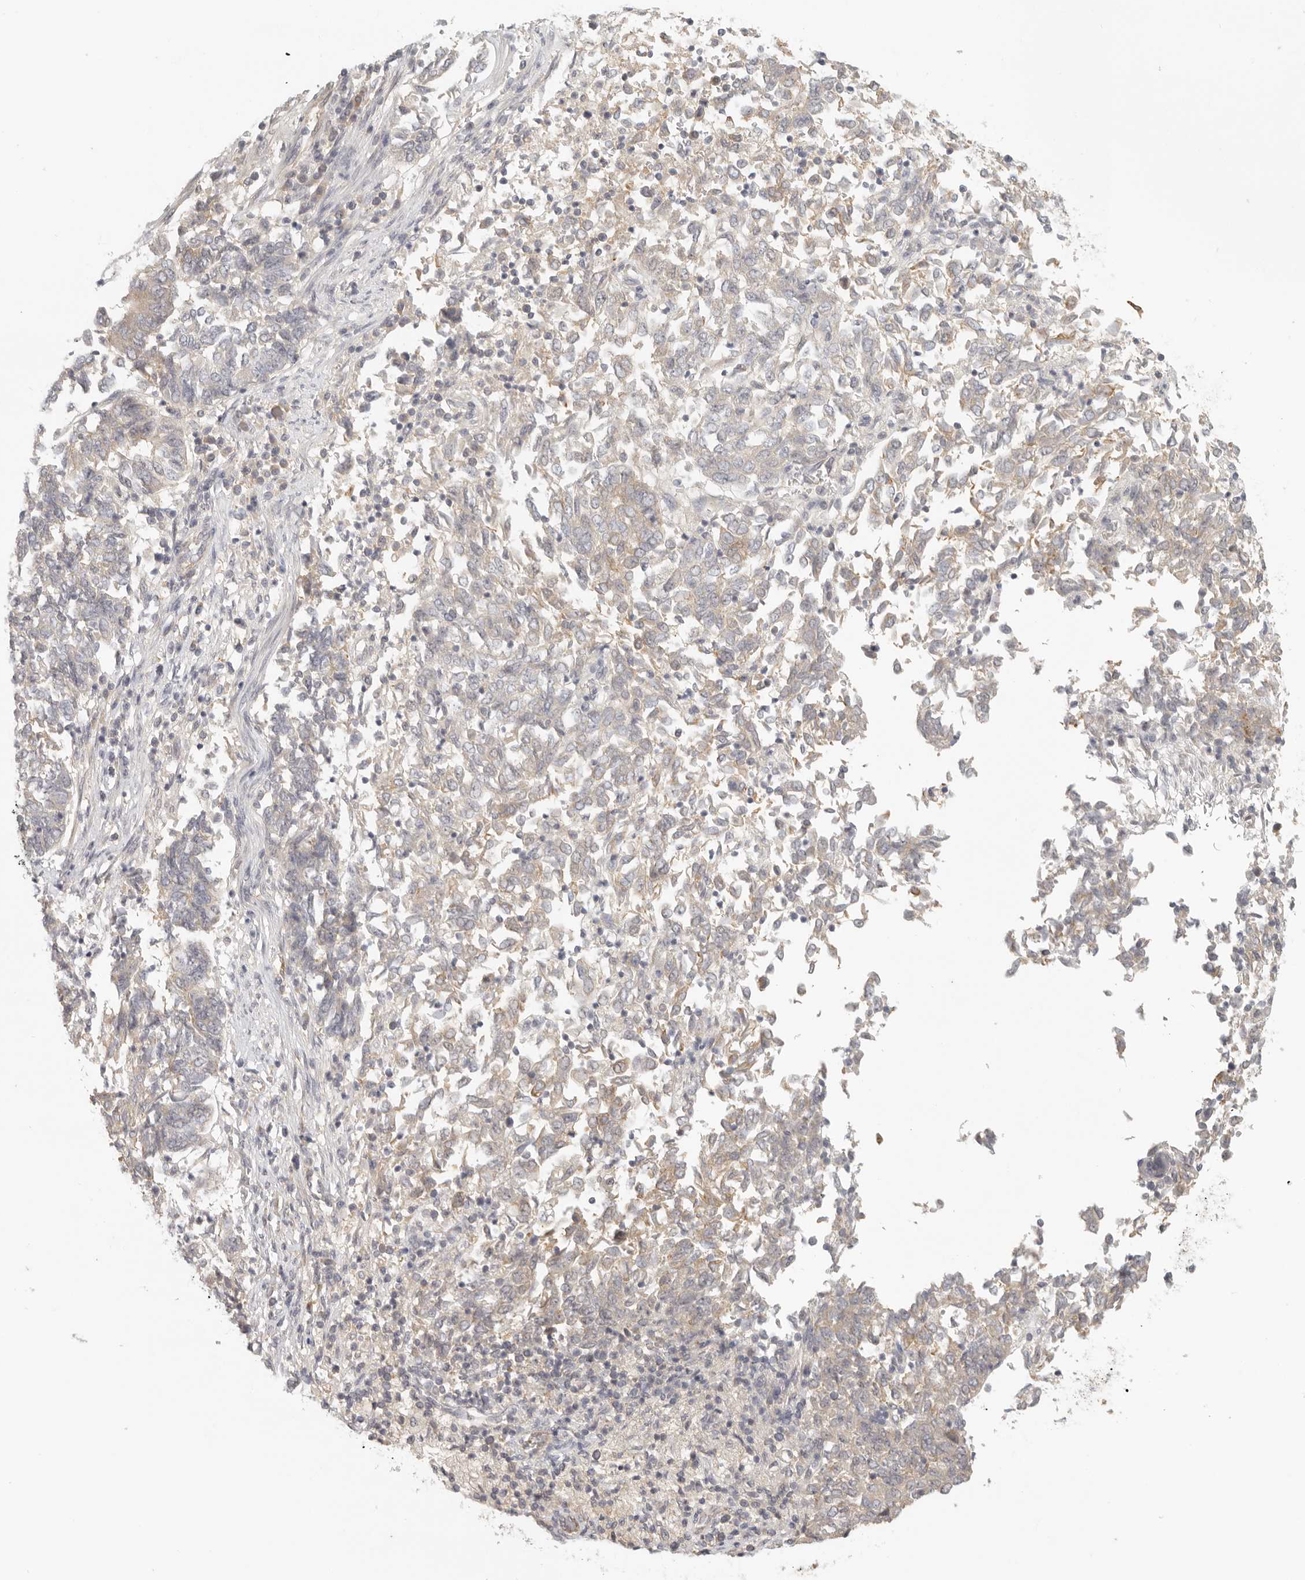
{"staining": {"intensity": "weak", "quantity": "<25%", "location": "cytoplasmic/membranous"}, "tissue": "endometrial cancer", "cell_type": "Tumor cells", "image_type": "cancer", "snomed": [{"axis": "morphology", "description": "Adenocarcinoma, NOS"}, {"axis": "topography", "description": "Endometrium"}], "caption": "A photomicrograph of endometrial cancer stained for a protein displays no brown staining in tumor cells. The staining was performed using DAB (3,3'-diaminobenzidine) to visualize the protein expression in brown, while the nuclei were stained in blue with hematoxylin (Magnification: 20x).", "gene": "AHDC1", "patient": {"sex": "female", "age": 80}}